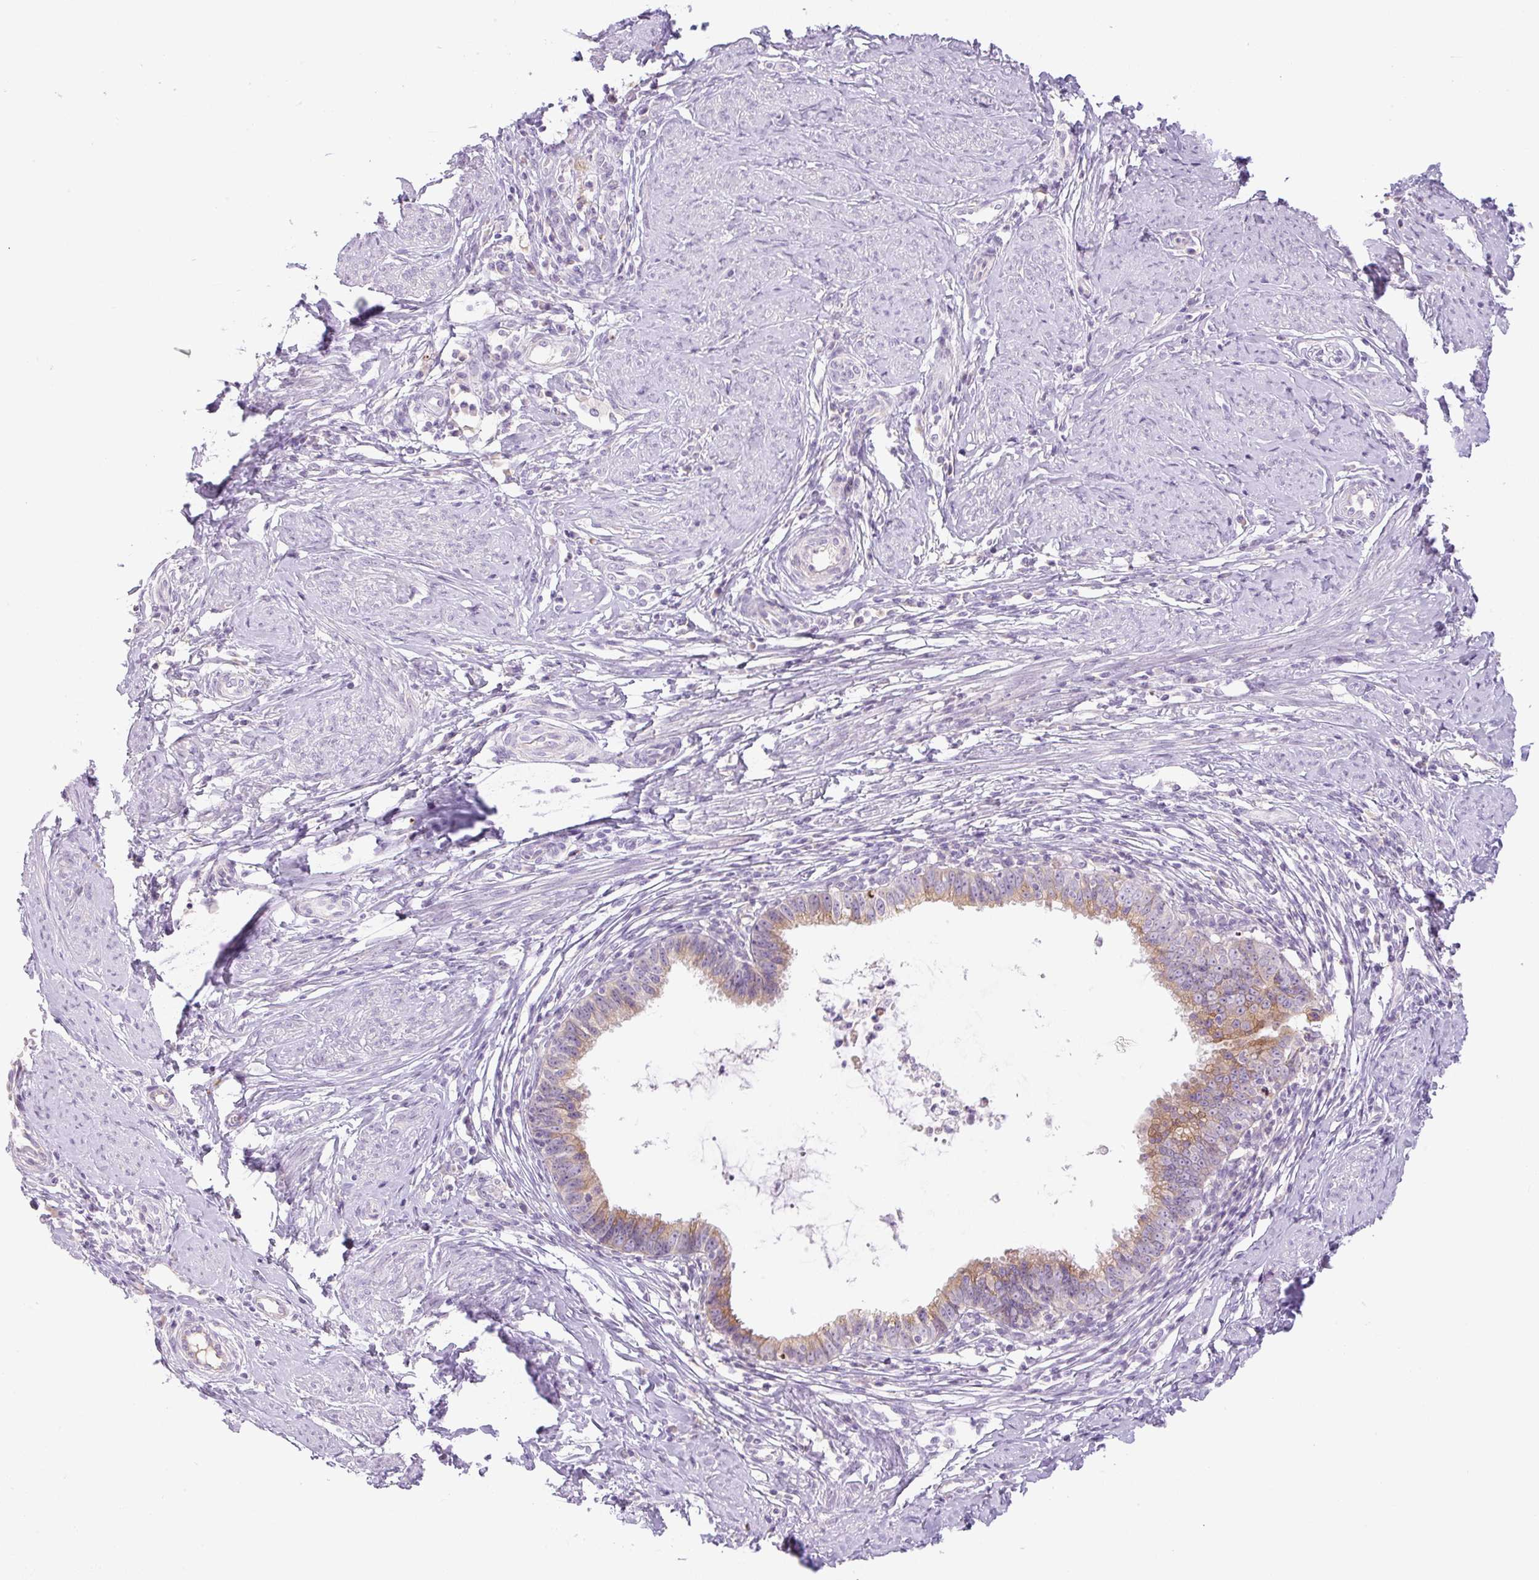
{"staining": {"intensity": "moderate", "quantity": "25%-75%", "location": "cytoplasmic/membranous"}, "tissue": "cervical cancer", "cell_type": "Tumor cells", "image_type": "cancer", "snomed": [{"axis": "morphology", "description": "Adenocarcinoma, NOS"}, {"axis": "topography", "description": "Cervix"}], "caption": "Immunohistochemical staining of human cervical cancer (adenocarcinoma) demonstrates medium levels of moderate cytoplasmic/membranous protein positivity in about 25%-75% of tumor cells.", "gene": "MIA2", "patient": {"sex": "female", "age": 36}}